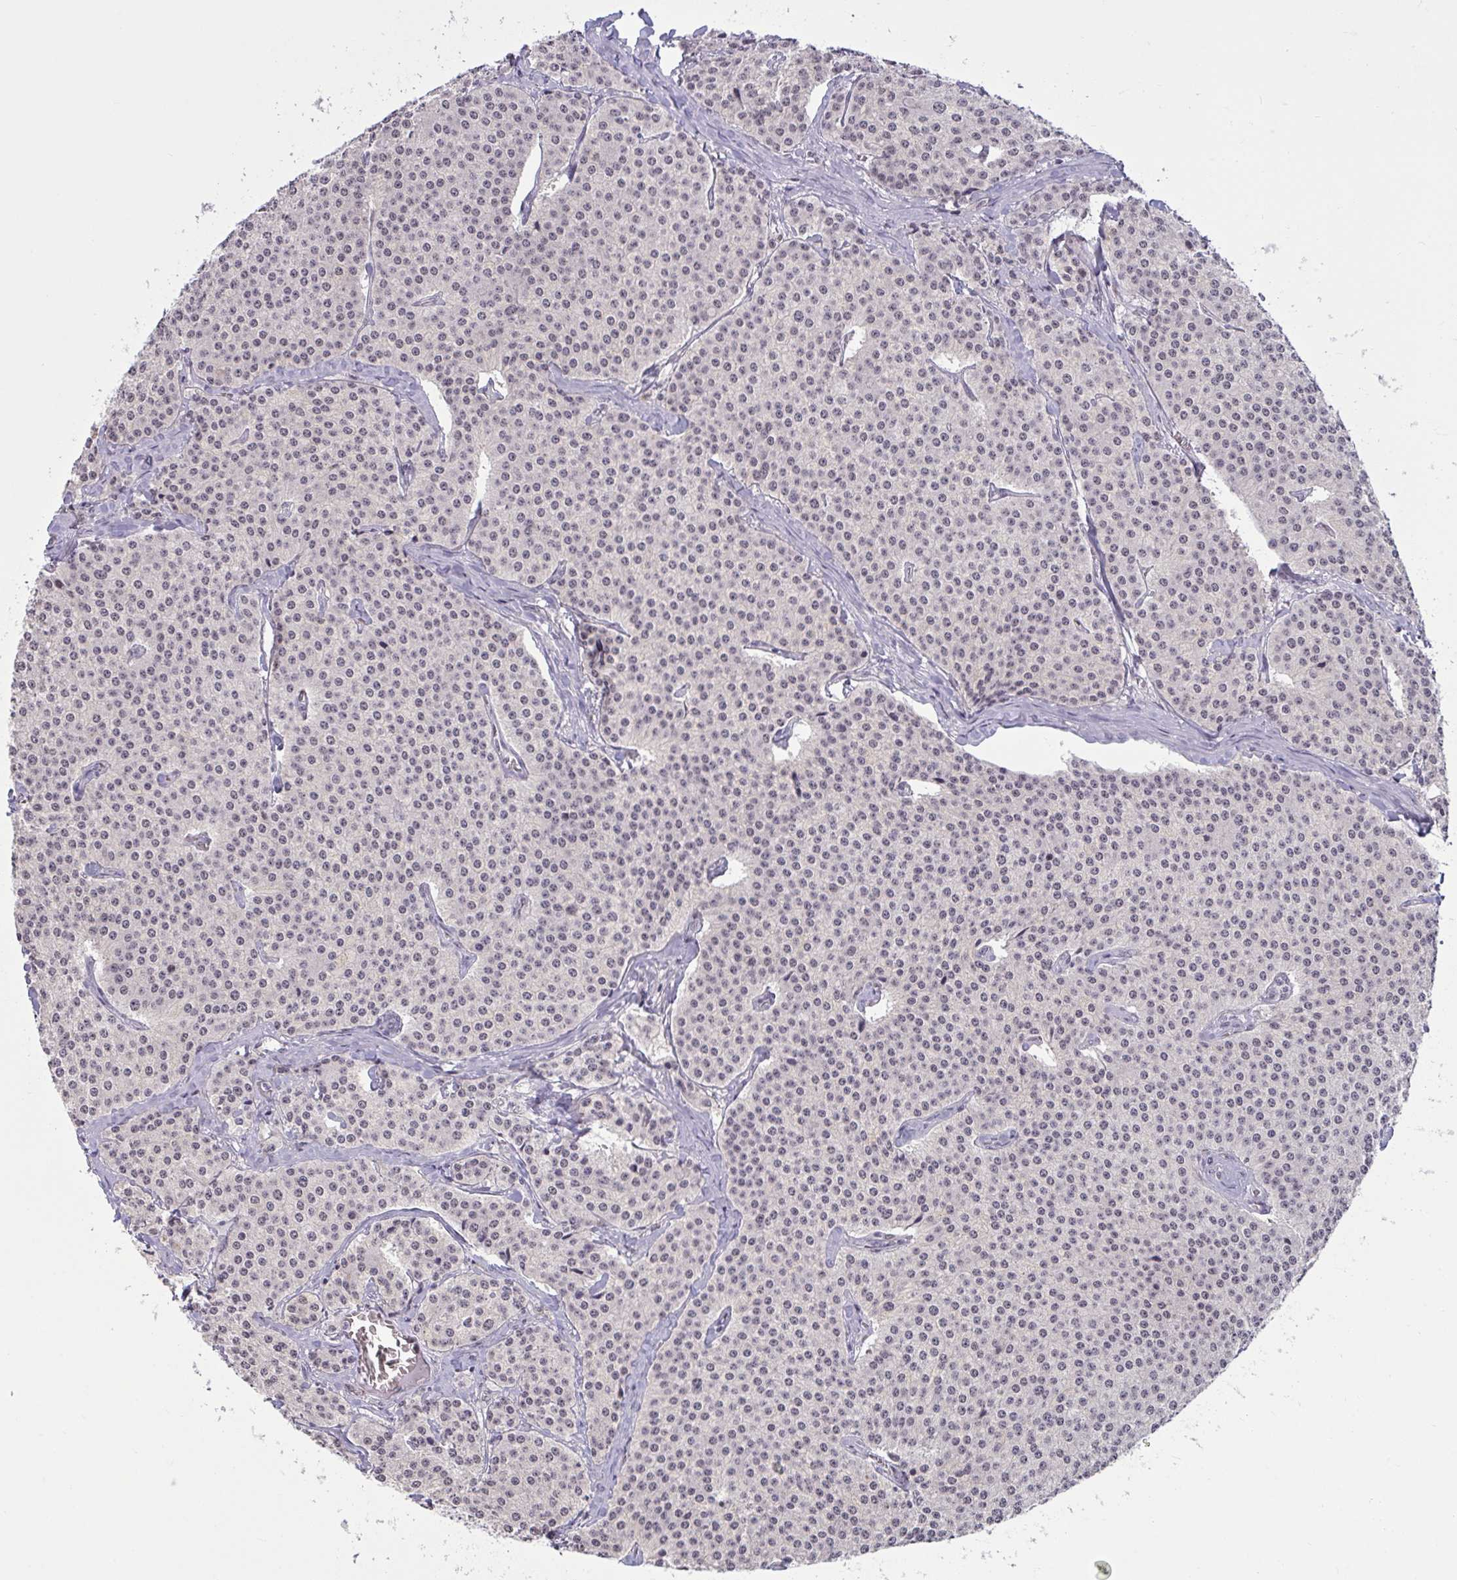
{"staining": {"intensity": "weak", "quantity": "<25%", "location": "nuclear"}, "tissue": "carcinoid", "cell_type": "Tumor cells", "image_type": "cancer", "snomed": [{"axis": "morphology", "description": "Carcinoid, malignant, NOS"}, {"axis": "topography", "description": "Small intestine"}], "caption": "An IHC histopathology image of carcinoid is shown. There is no staining in tumor cells of carcinoid.", "gene": "ZNF414", "patient": {"sex": "female", "age": 64}}